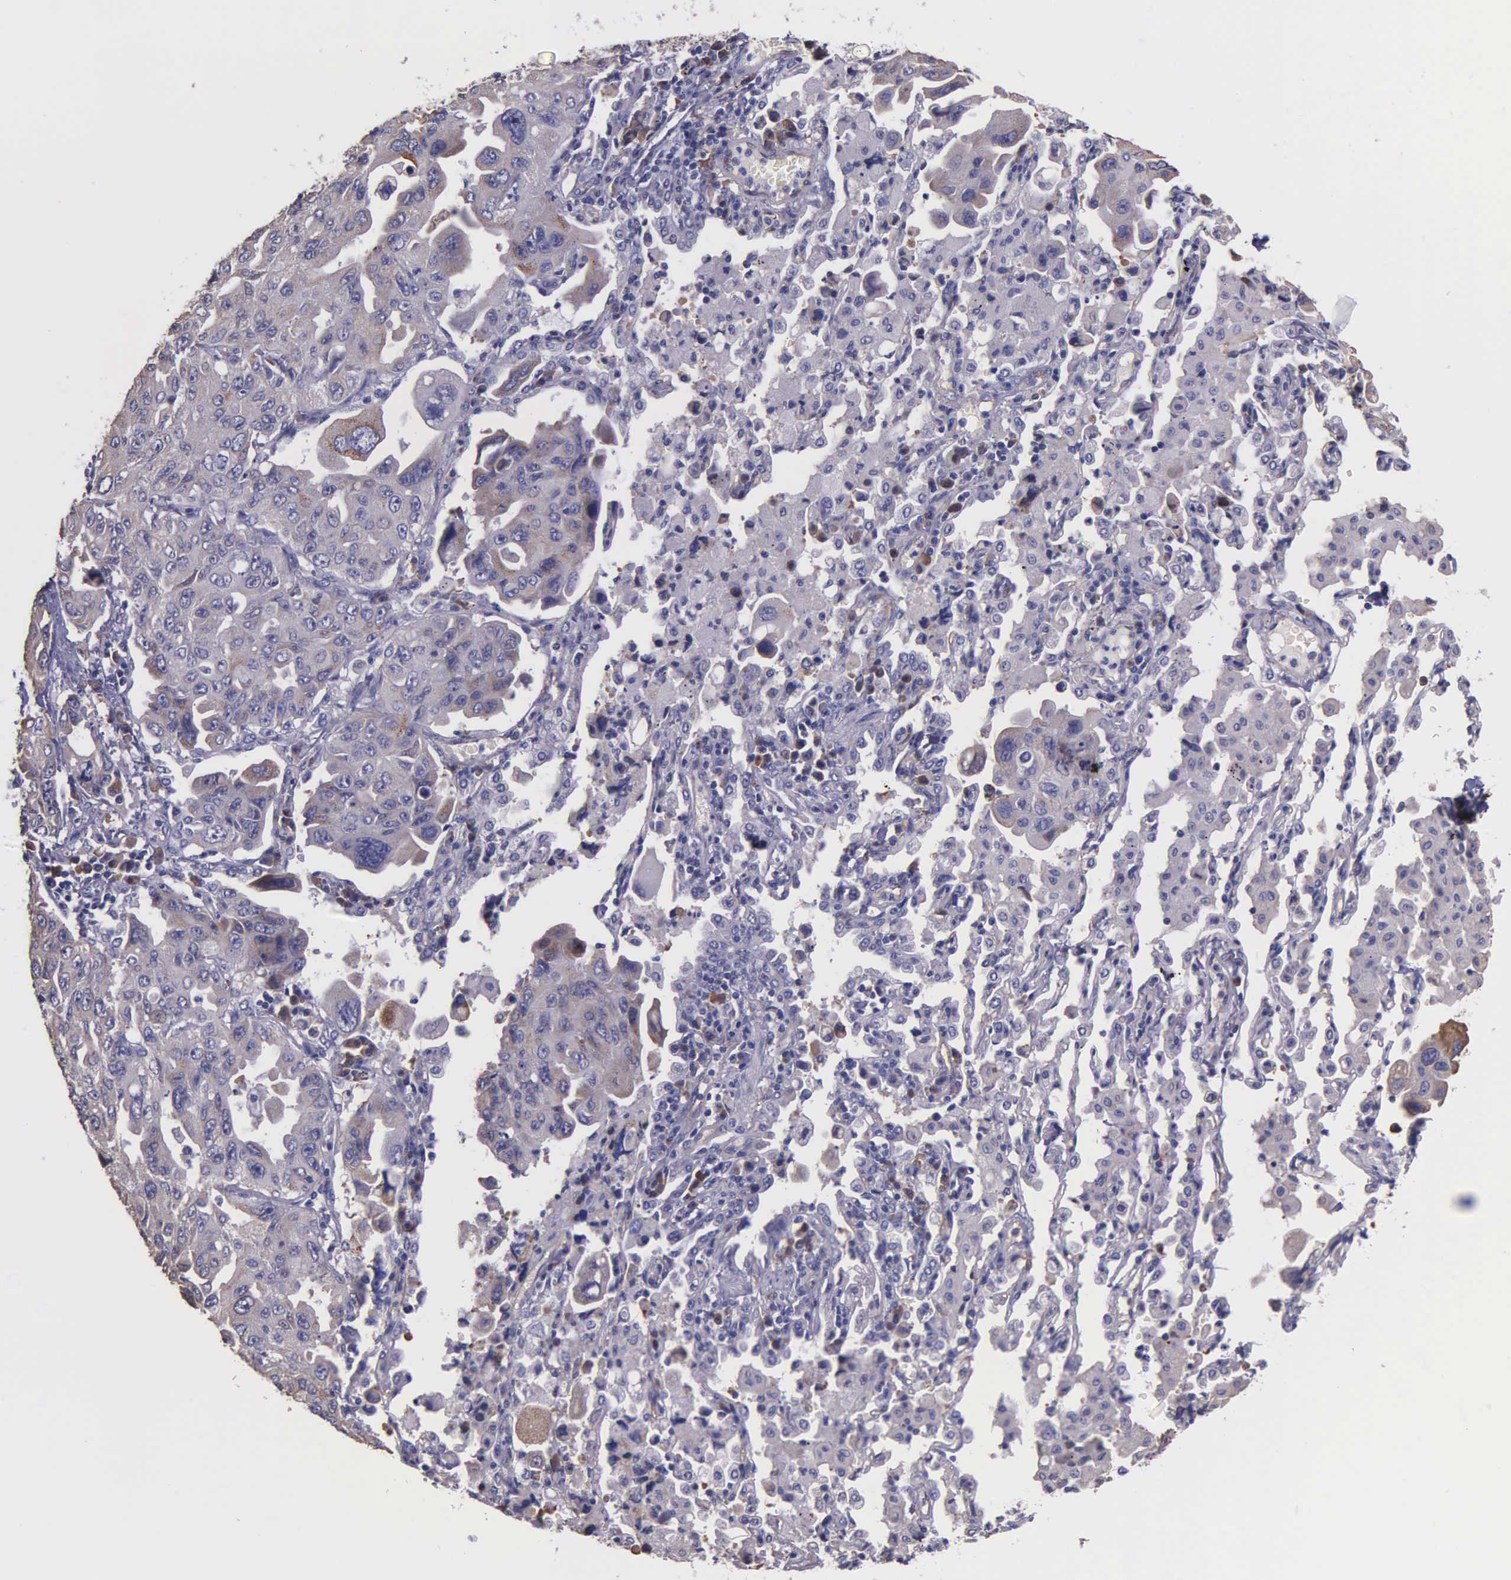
{"staining": {"intensity": "weak", "quantity": ">75%", "location": "cytoplasmic/membranous"}, "tissue": "lung cancer", "cell_type": "Tumor cells", "image_type": "cancer", "snomed": [{"axis": "morphology", "description": "Adenocarcinoma, NOS"}, {"axis": "topography", "description": "Lung"}], "caption": "Lung adenocarcinoma stained with a brown dye displays weak cytoplasmic/membranous positive positivity in about >75% of tumor cells.", "gene": "ZC3H12B", "patient": {"sex": "male", "age": 64}}